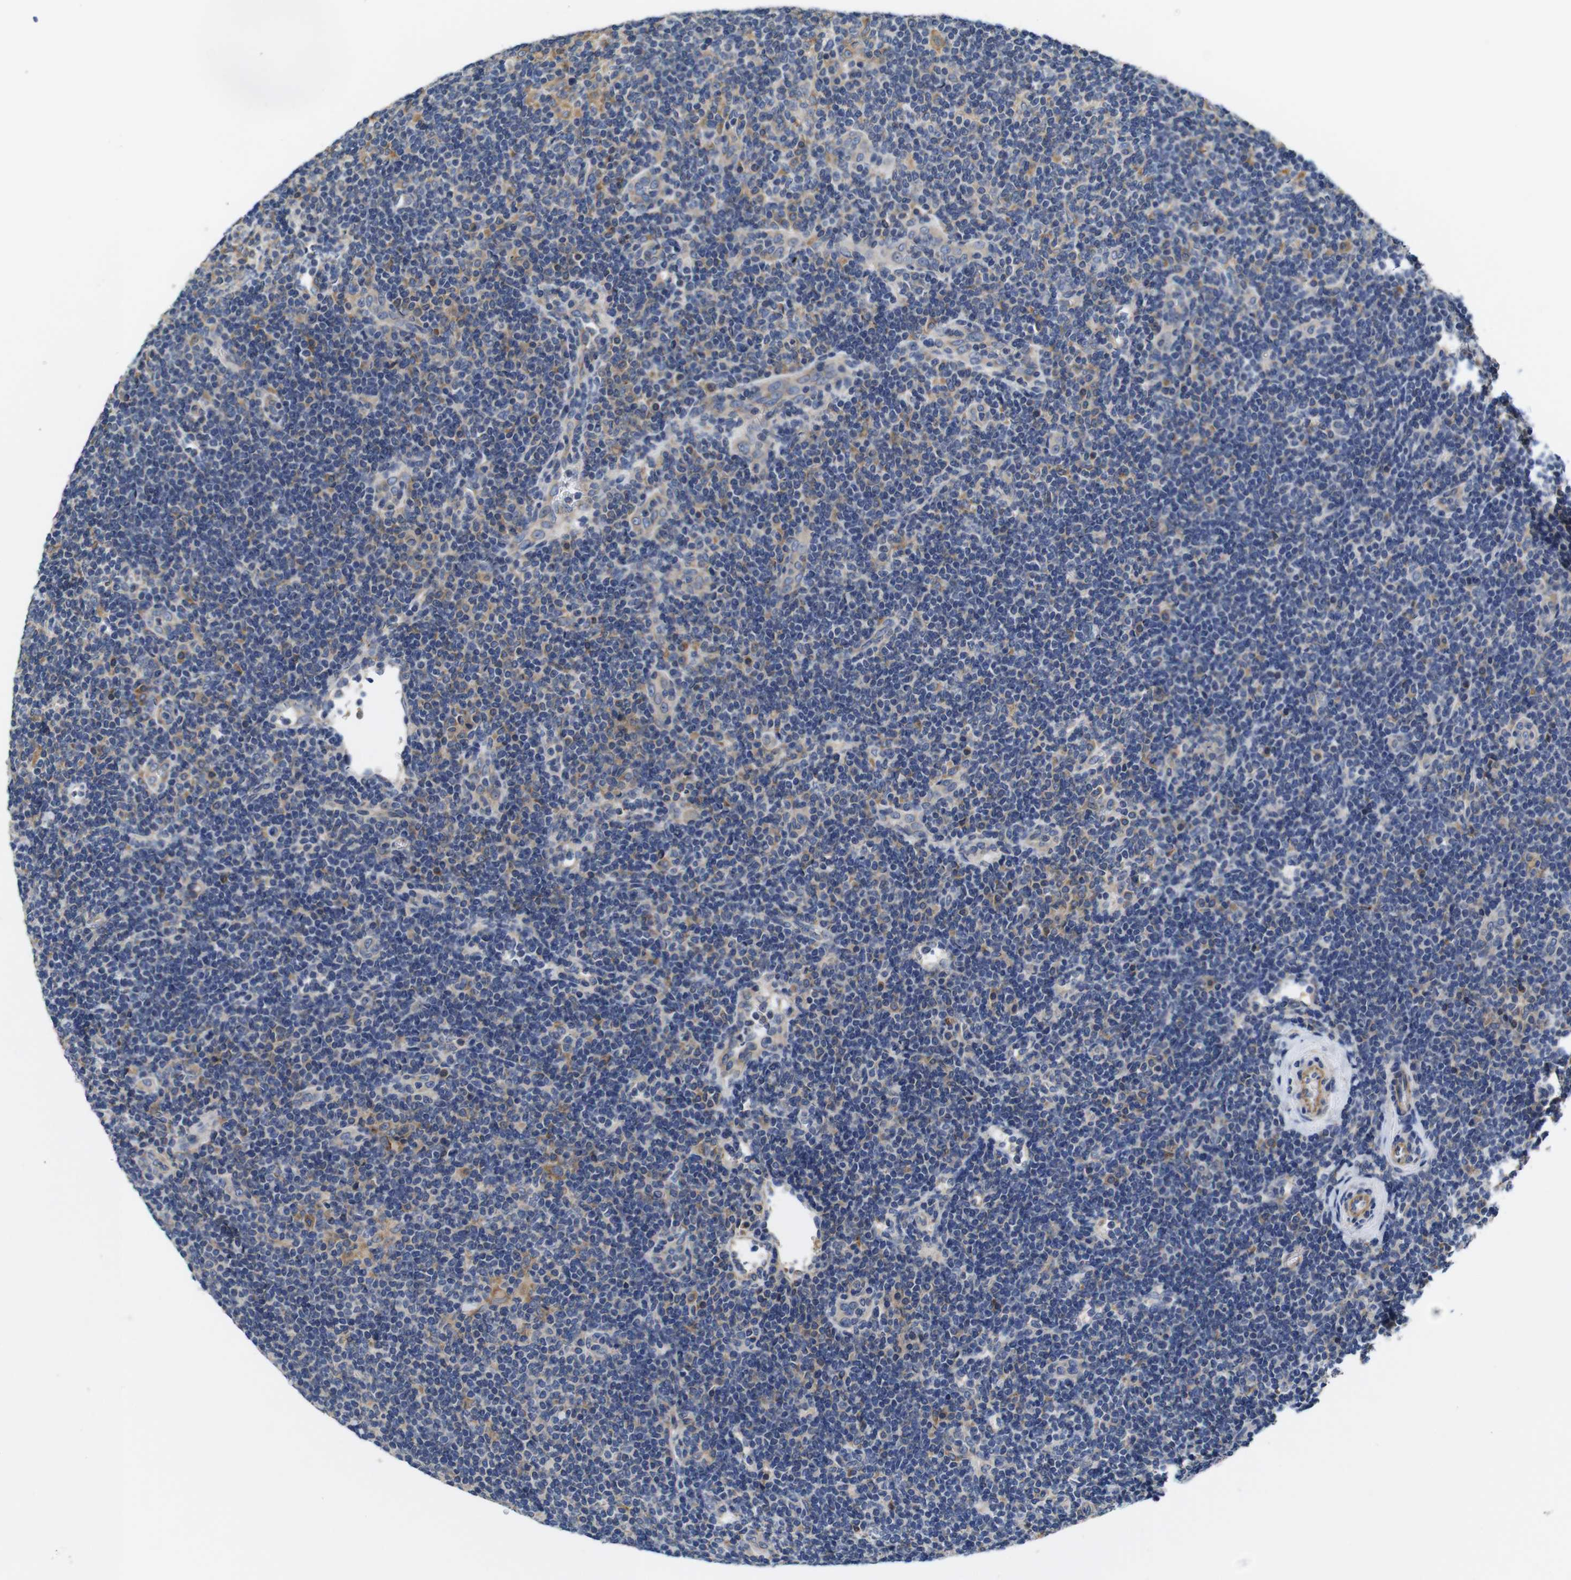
{"staining": {"intensity": "weak", "quantity": ">75%", "location": "cytoplasmic/membranous"}, "tissue": "lymphoma", "cell_type": "Tumor cells", "image_type": "cancer", "snomed": [{"axis": "morphology", "description": "Hodgkin's disease, NOS"}, {"axis": "topography", "description": "Lymph node"}], "caption": "Protein expression analysis of lymphoma demonstrates weak cytoplasmic/membranous positivity in about >75% of tumor cells. The protein is stained brown, and the nuclei are stained in blue (DAB (3,3'-diaminobenzidine) IHC with brightfield microscopy, high magnification).", "gene": "MARCHF7", "patient": {"sex": "female", "age": 57}}